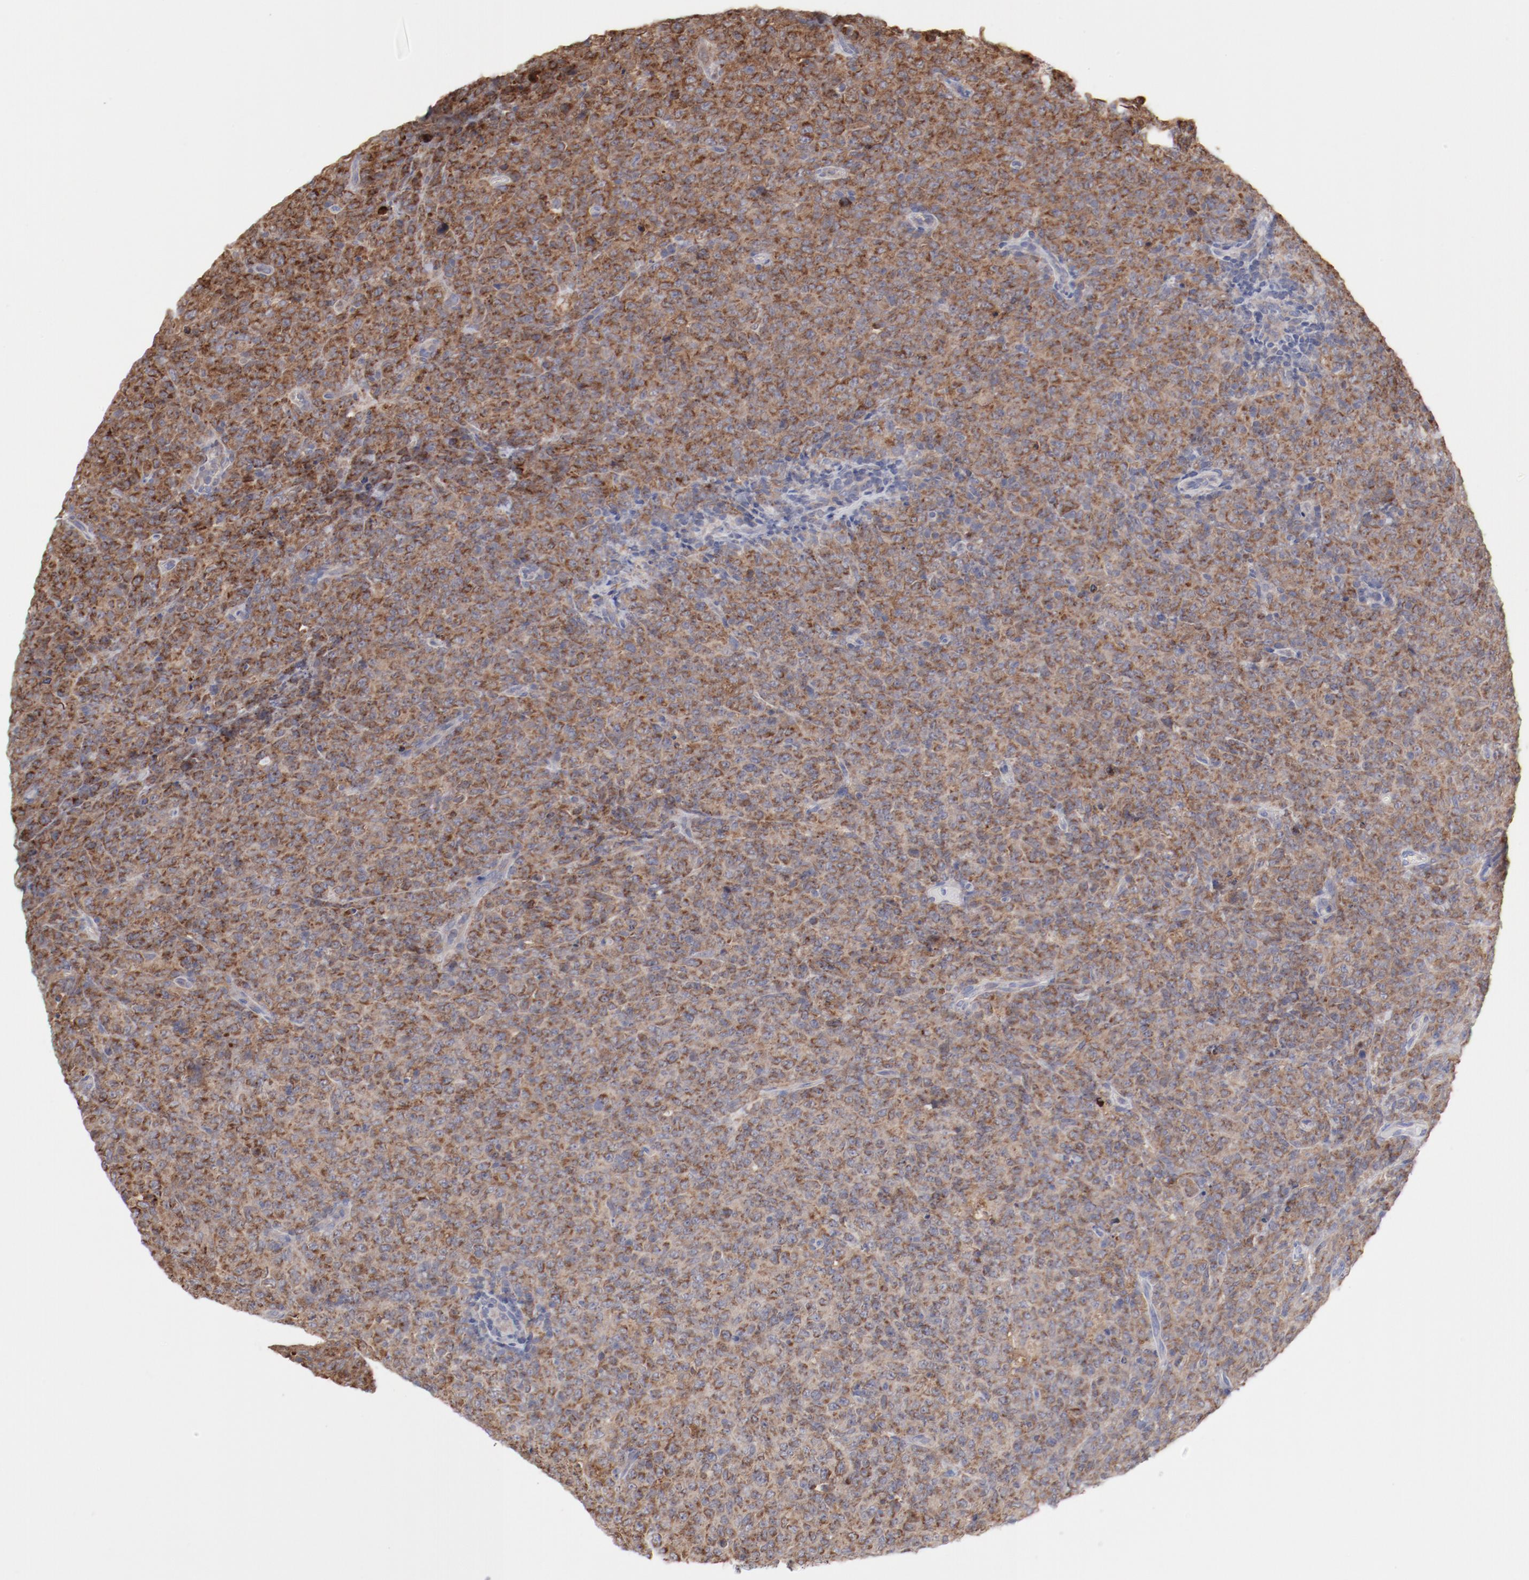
{"staining": {"intensity": "moderate", "quantity": ">75%", "location": "cytoplasmic/membranous"}, "tissue": "lymphoma", "cell_type": "Tumor cells", "image_type": "cancer", "snomed": [{"axis": "morphology", "description": "Malignant lymphoma, non-Hodgkin's type, High grade"}, {"axis": "topography", "description": "Tonsil"}], "caption": "Immunohistochemistry (IHC) micrograph of human lymphoma stained for a protein (brown), which reveals medium levels of moderate cytoplasmic/membranous expression in approximately >75% of tumor cells.", "gene": "PPFIBP2", "patient": {"sex": "female", "age": 36}}